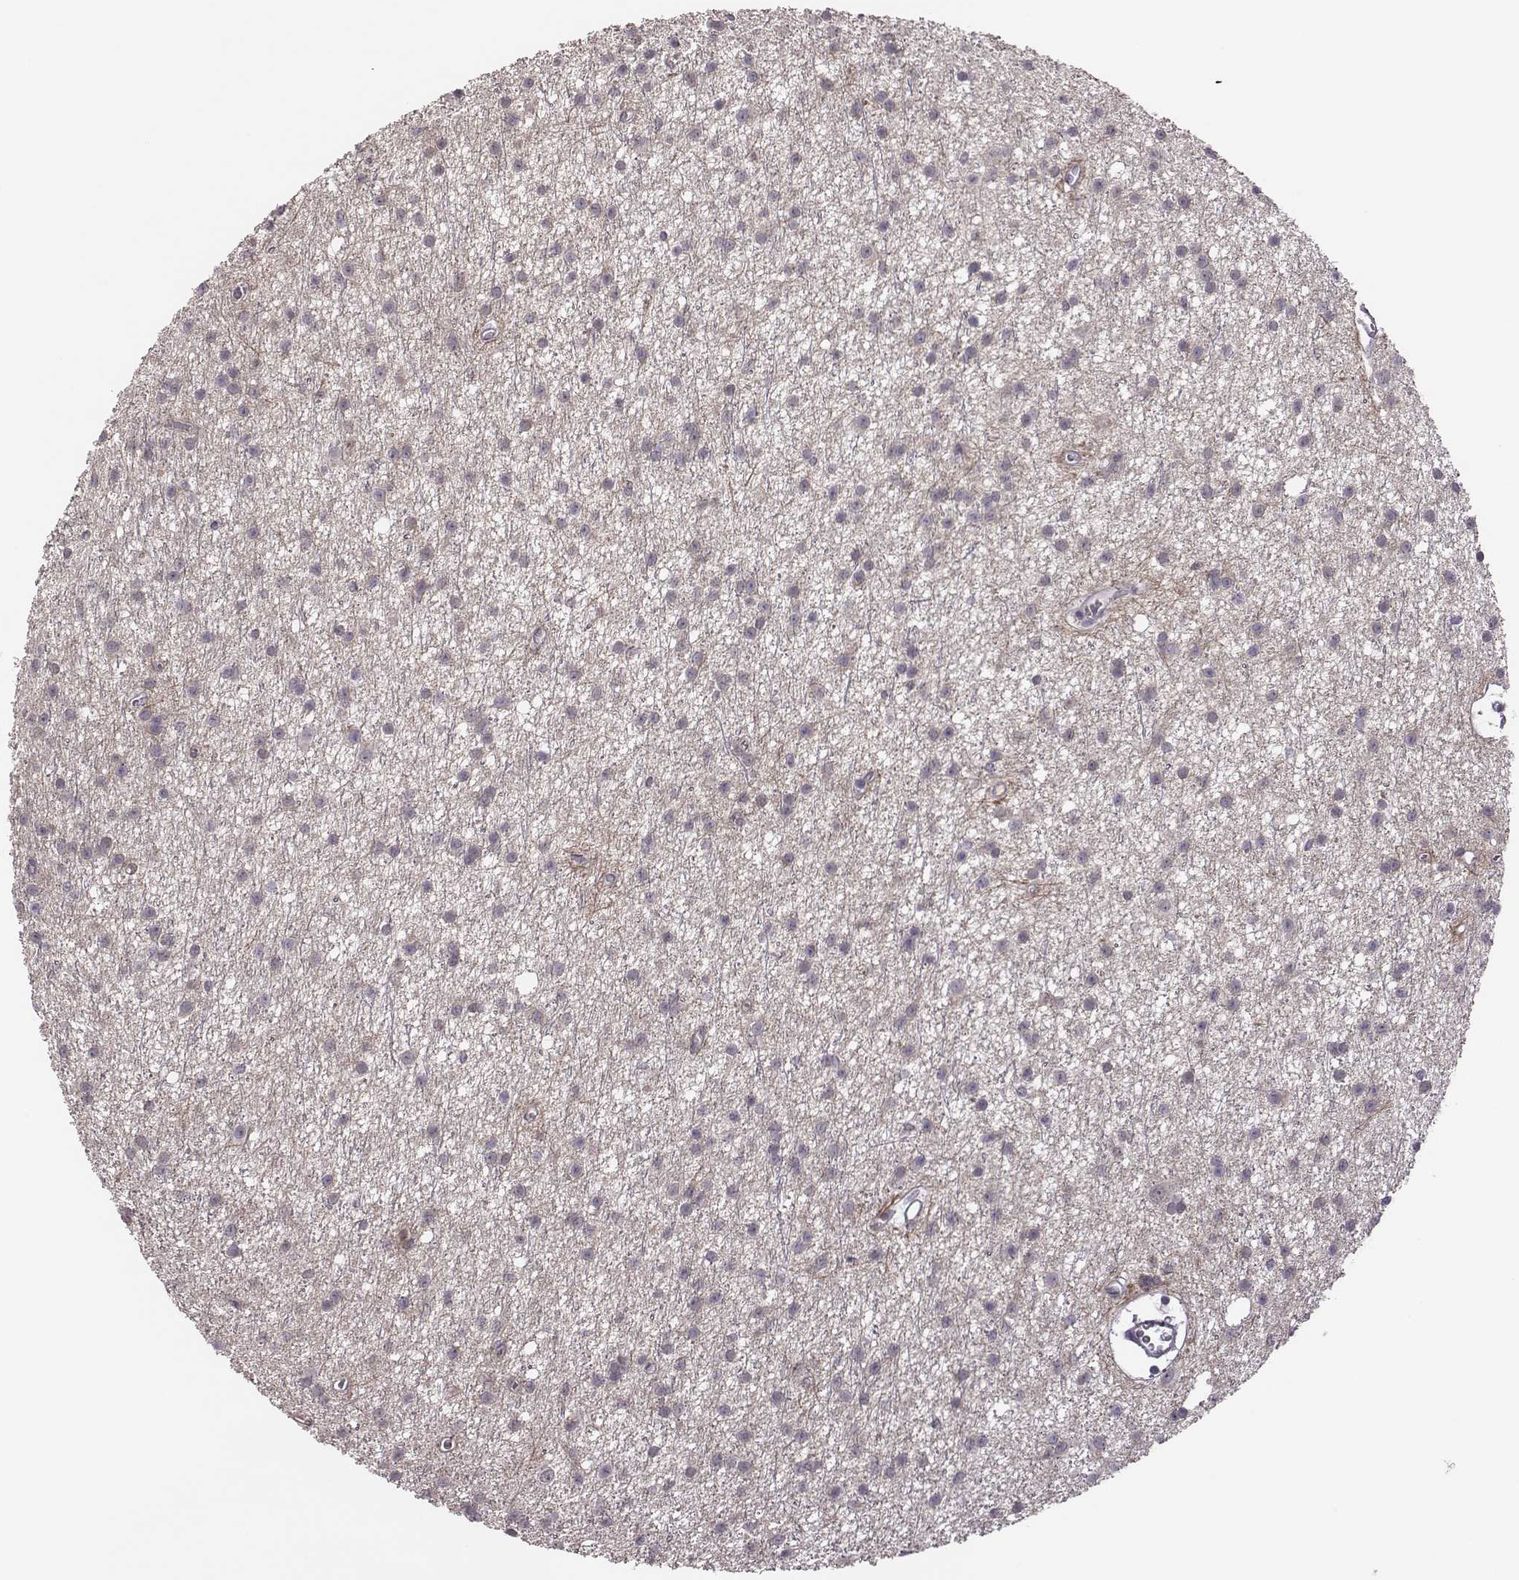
{"staining": {"intensity": "negative", "quantity": "none", "location": "none"}, "tissue": "glioma", "cell_type": "Tumor cells", "image_type": "cancer", "snomed": [{"axis": "morphology", "description": "Glioma, malignant, Low grade"}, {"axis": "topography", "description": "Brain"}], "caption": "Protein analysis of glioma exhibits no significant positivity in tumor cells. Brightfield microscopy of IHC stained with DAB (3,3'-diaminobenzidine) (brown) and hematoxylin (blue), captured at high magnification.", "gene": "KMO", "patient": {"sex": "male", "age": 27}}